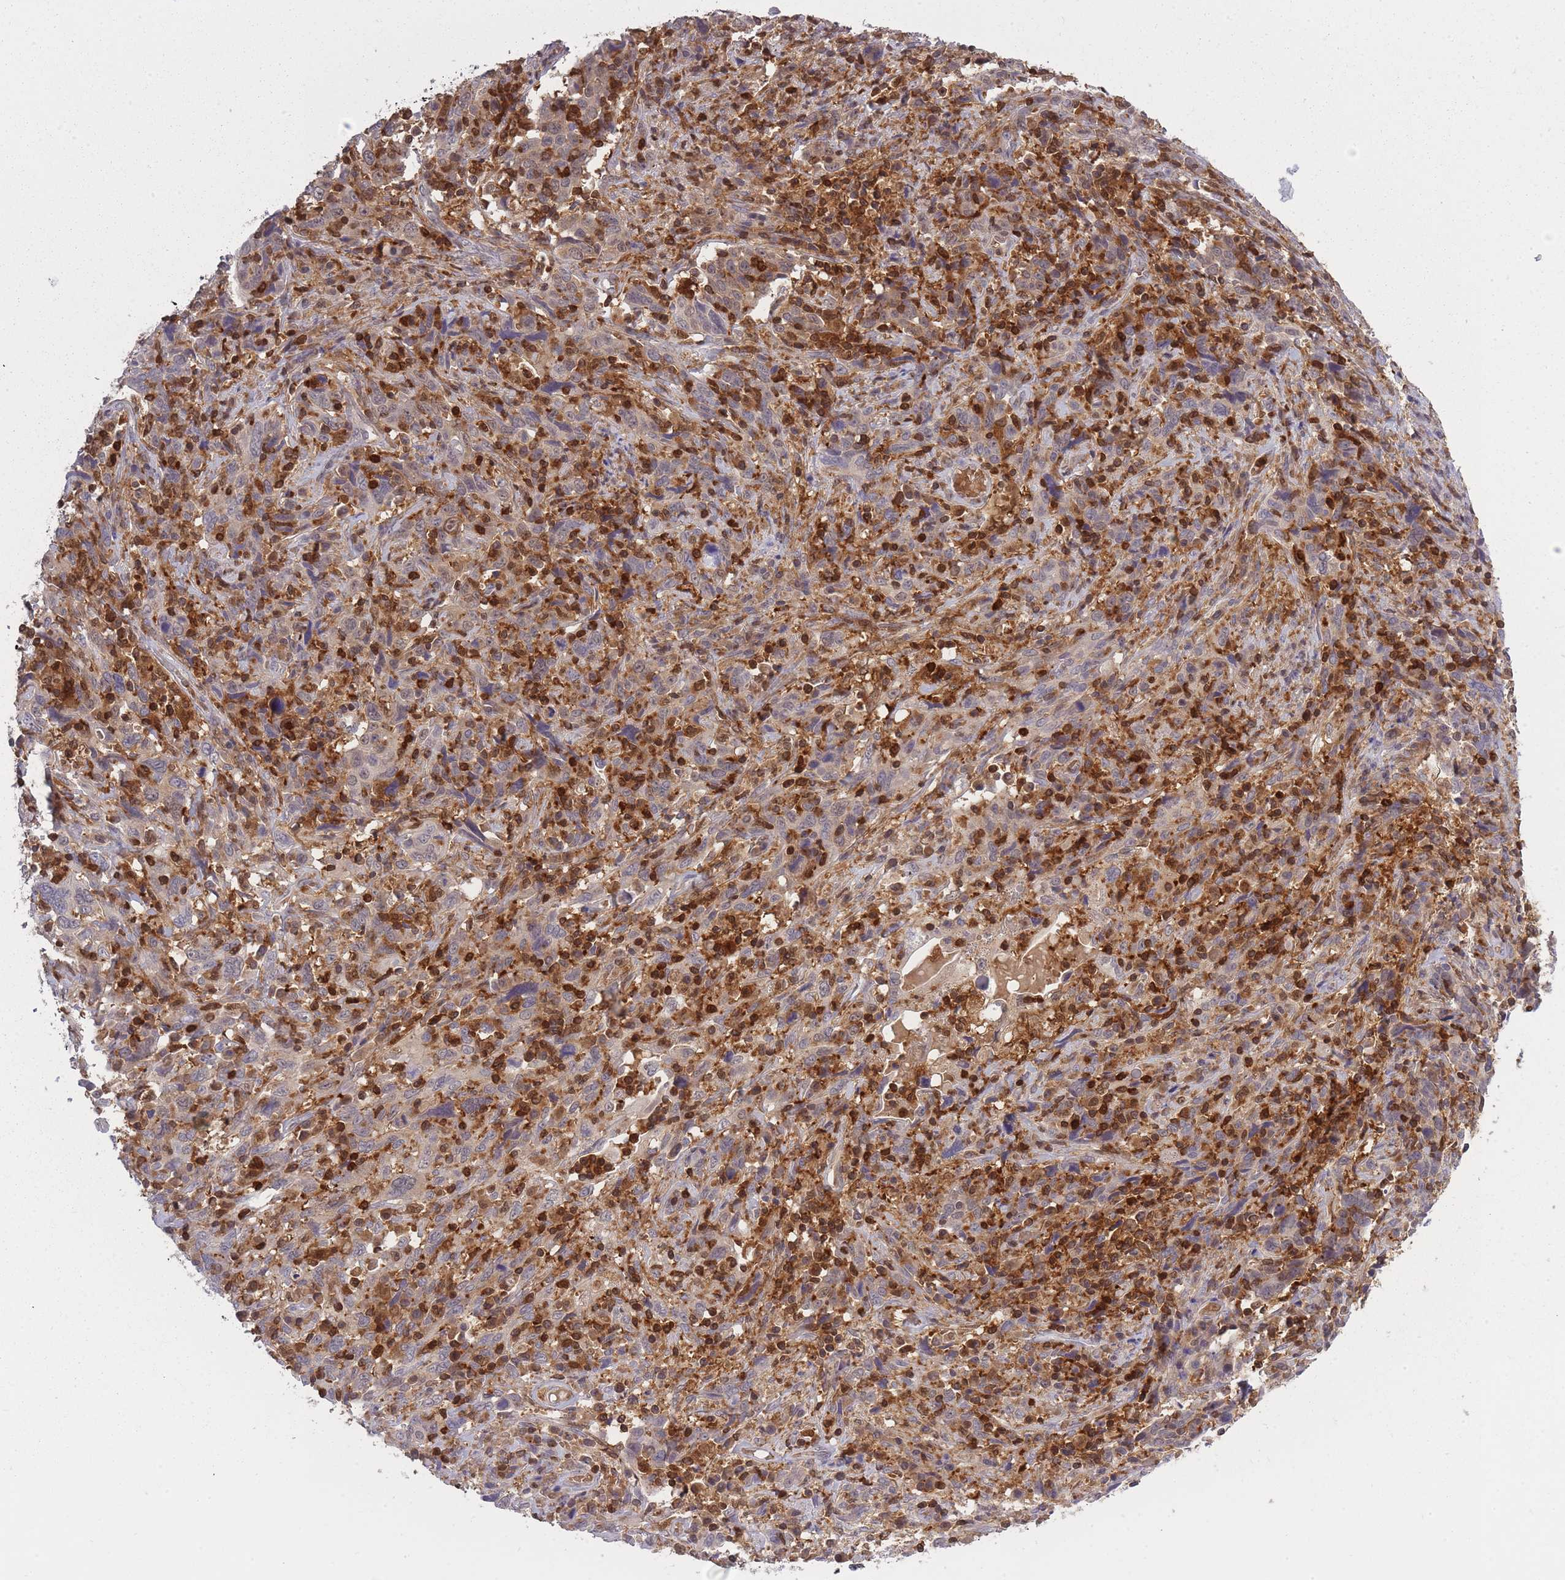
{"staining": {"intensity": "moderate", "quantity": ">75%", "location": "cytoplasmic/membranous,nuclear"}, "tissue": "cervical cancer", "cell_type": "Tumor cells", "image_type": "cancer", "snomed": [{"axis": "morphology", "description": "Squamous cell carcinoma, NOS"}, {"axis": "topography", "description": "Cervix"}], "caption": "The photomicrograph reveals staining of cervical cancer, revealing moderate cytoplasmic/membranous and nuclear protein staining (brown color) within tumor cells.", "gene": "CXorf38", "patient": {"sex": "female", "age": 46}}